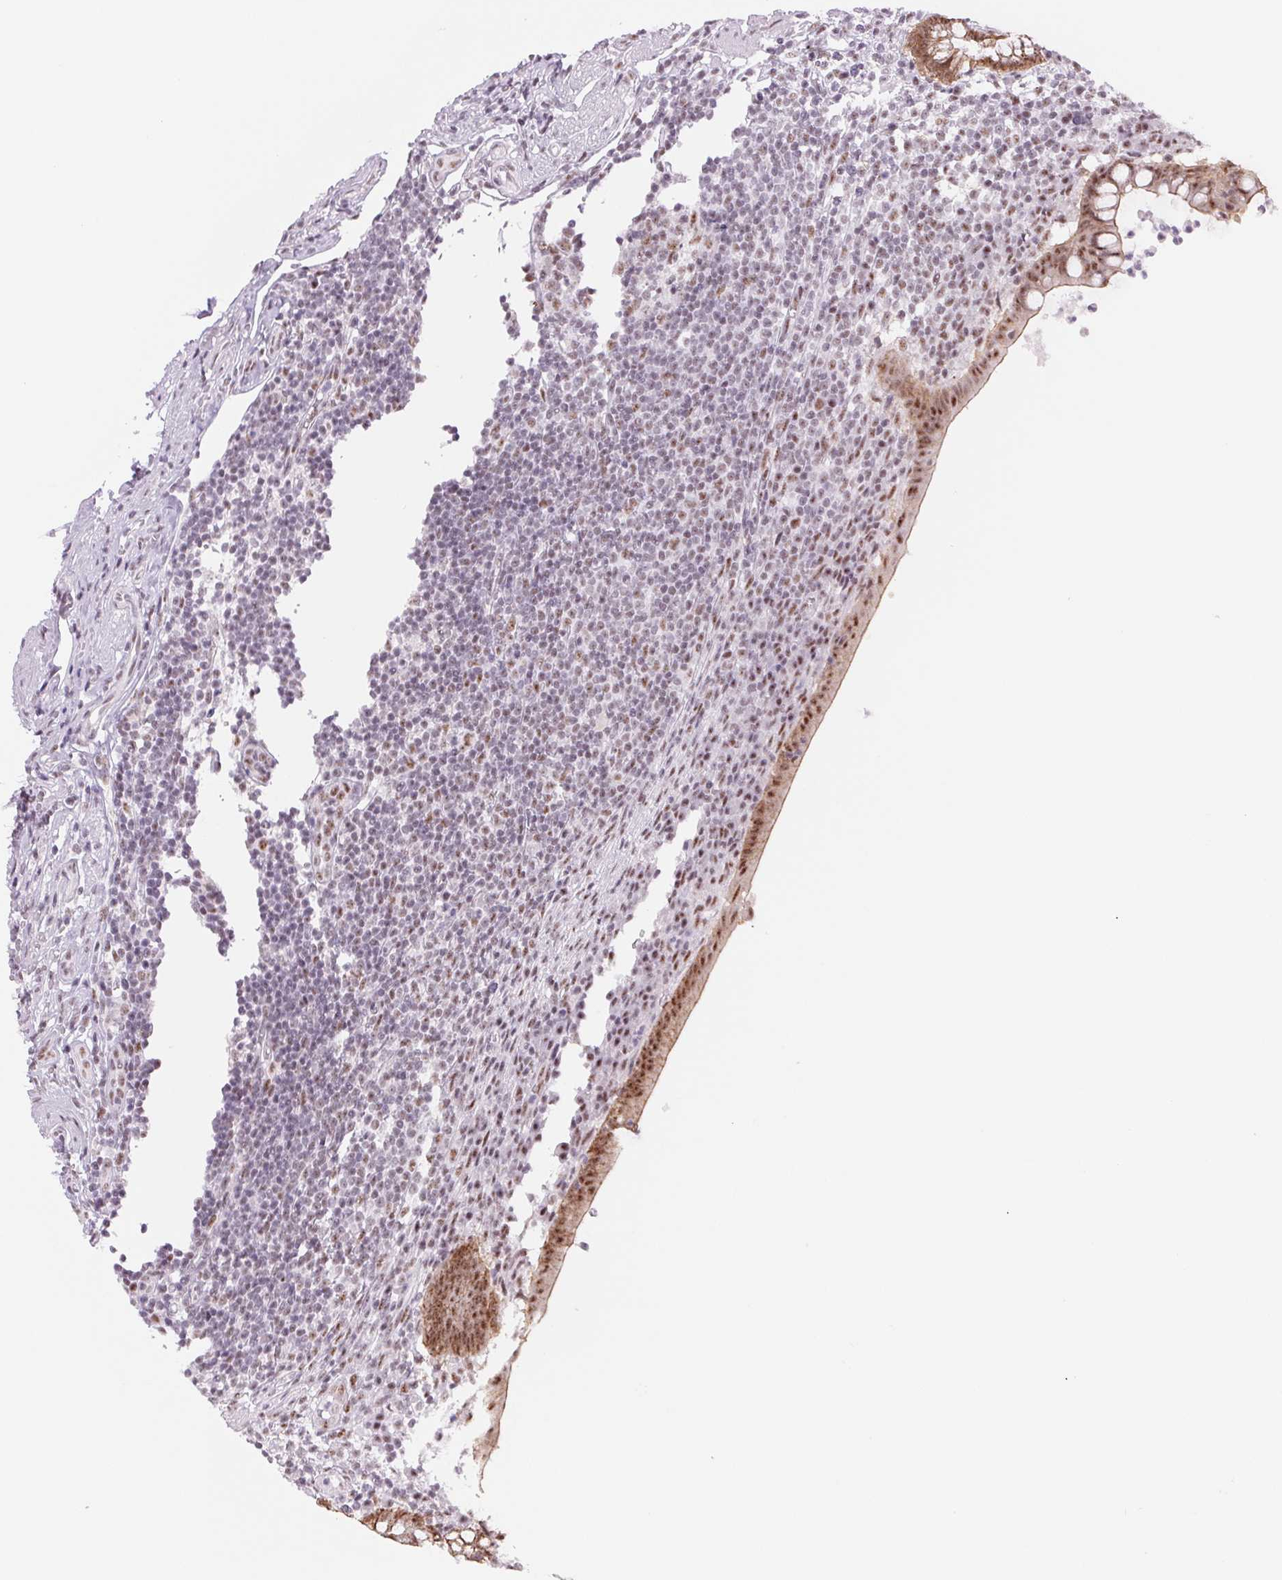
{"staining": {"intensity": "moderate", "quantity": ">75%", "location": "cytoplasmic/membranous,nuclear"}, "tissue": "appendix", "cell_type": "Glandular cells", "image_type": "normal", "snomed": [{"axis": "morphology", "description": "Normal tissue, NOS"}, {"axis": "topography", "description": "Appendix"}], "caption": "Immunohistochemical staining of benign appendix demonstrates medium levels of moderate cytoplasmic/membranous,nuclear staining in approximately >75% of glandular cells.", "gene": "ZC3H14", "patient": {"sex": "female", "age": 56}}